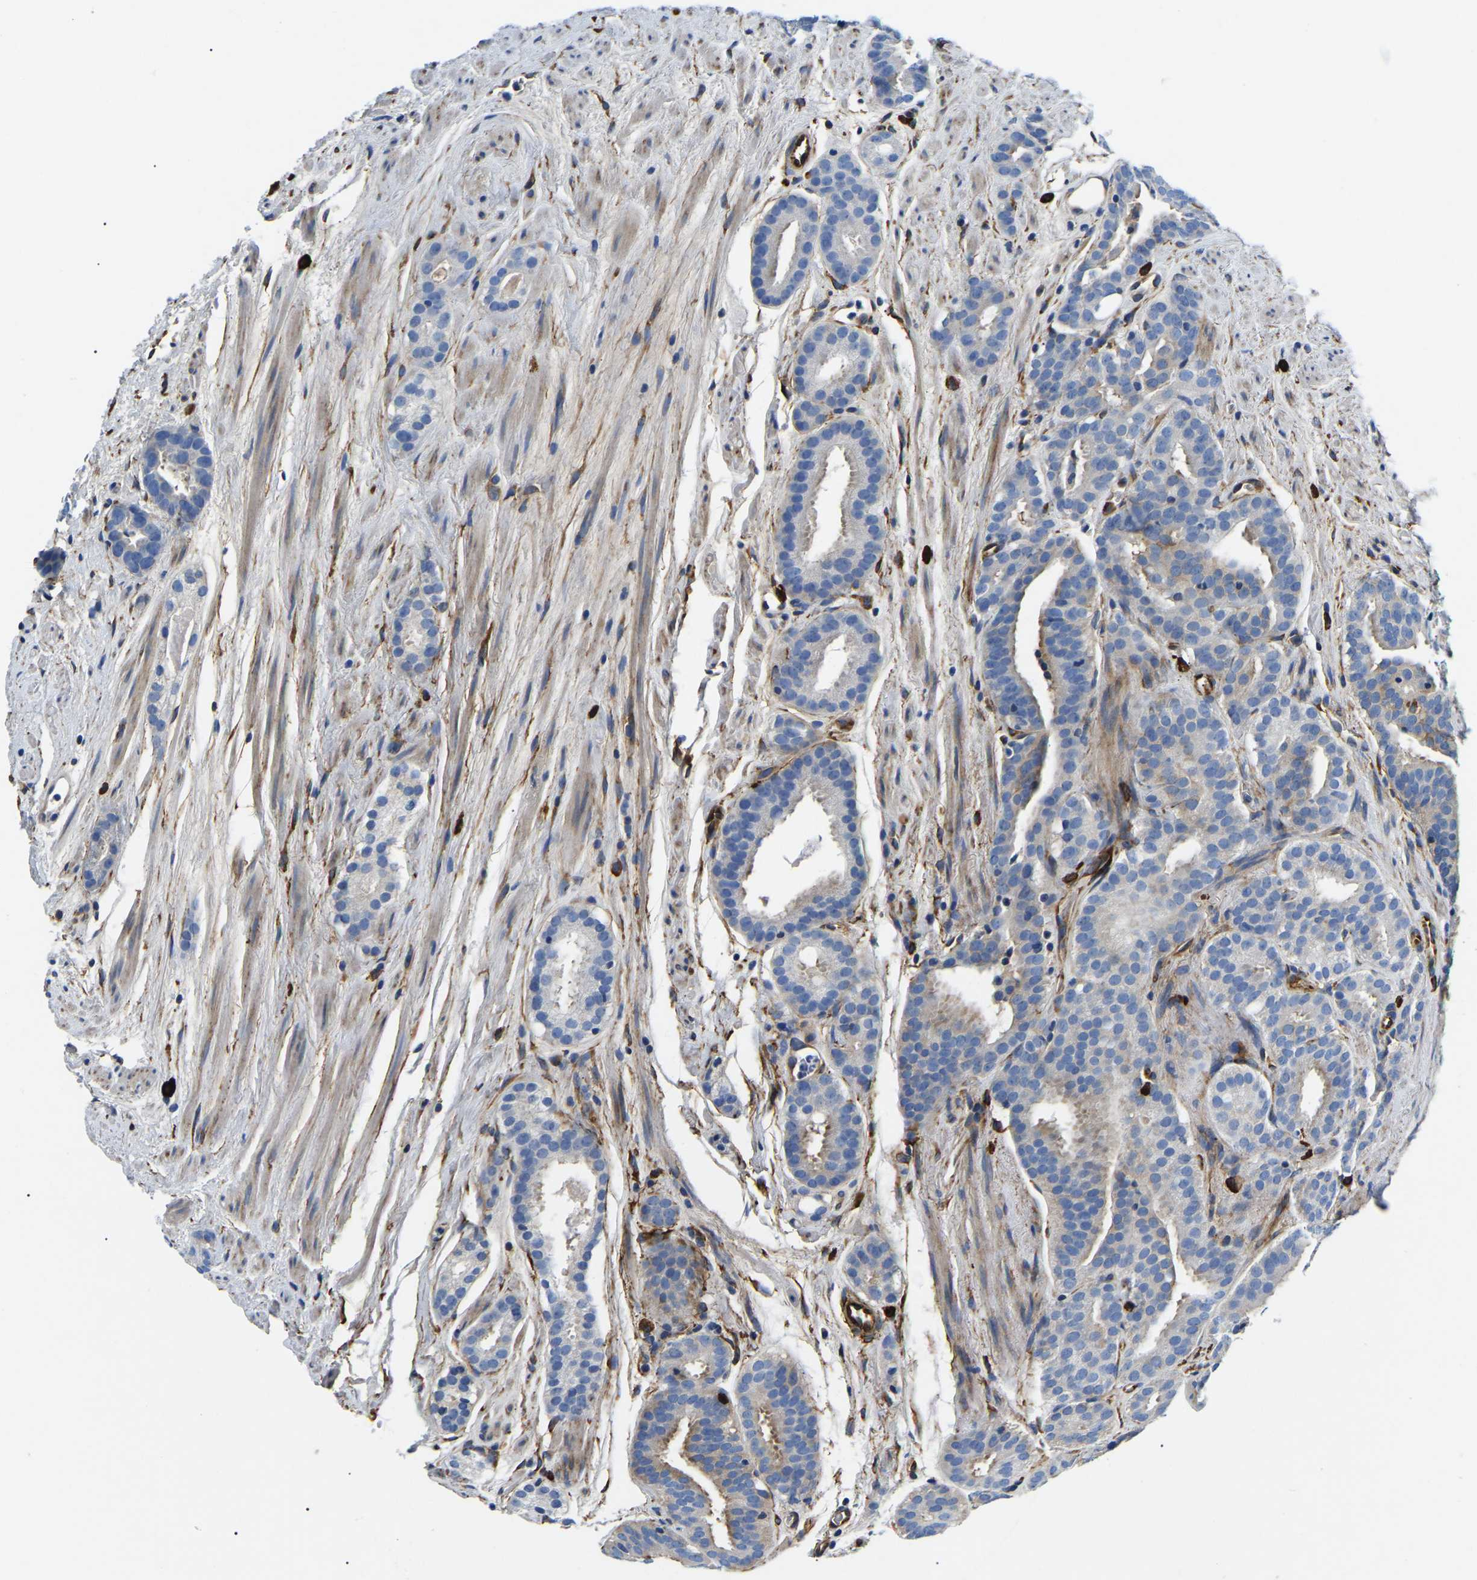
{"staining": {"intensity": "weak", "quantity": "<25%", "location": "cytoplasmic/membranous"}, "tissue": "prostate cancer", "cell_type": "Tumor cells", "image_type": "cancer", "snomed": [{"axis": "morphology", "description": "Adenocarcinoma, Low grade"}, {"axis": "topography", "description": "Prostate"}], "caption": "High power microscopy micrograph of an immunohistochemistry image of prostate cancer, revealing no significant staining in tumor cells.", "gene": "DUSP8", "patient": {"sex": "male", "age": 69}}